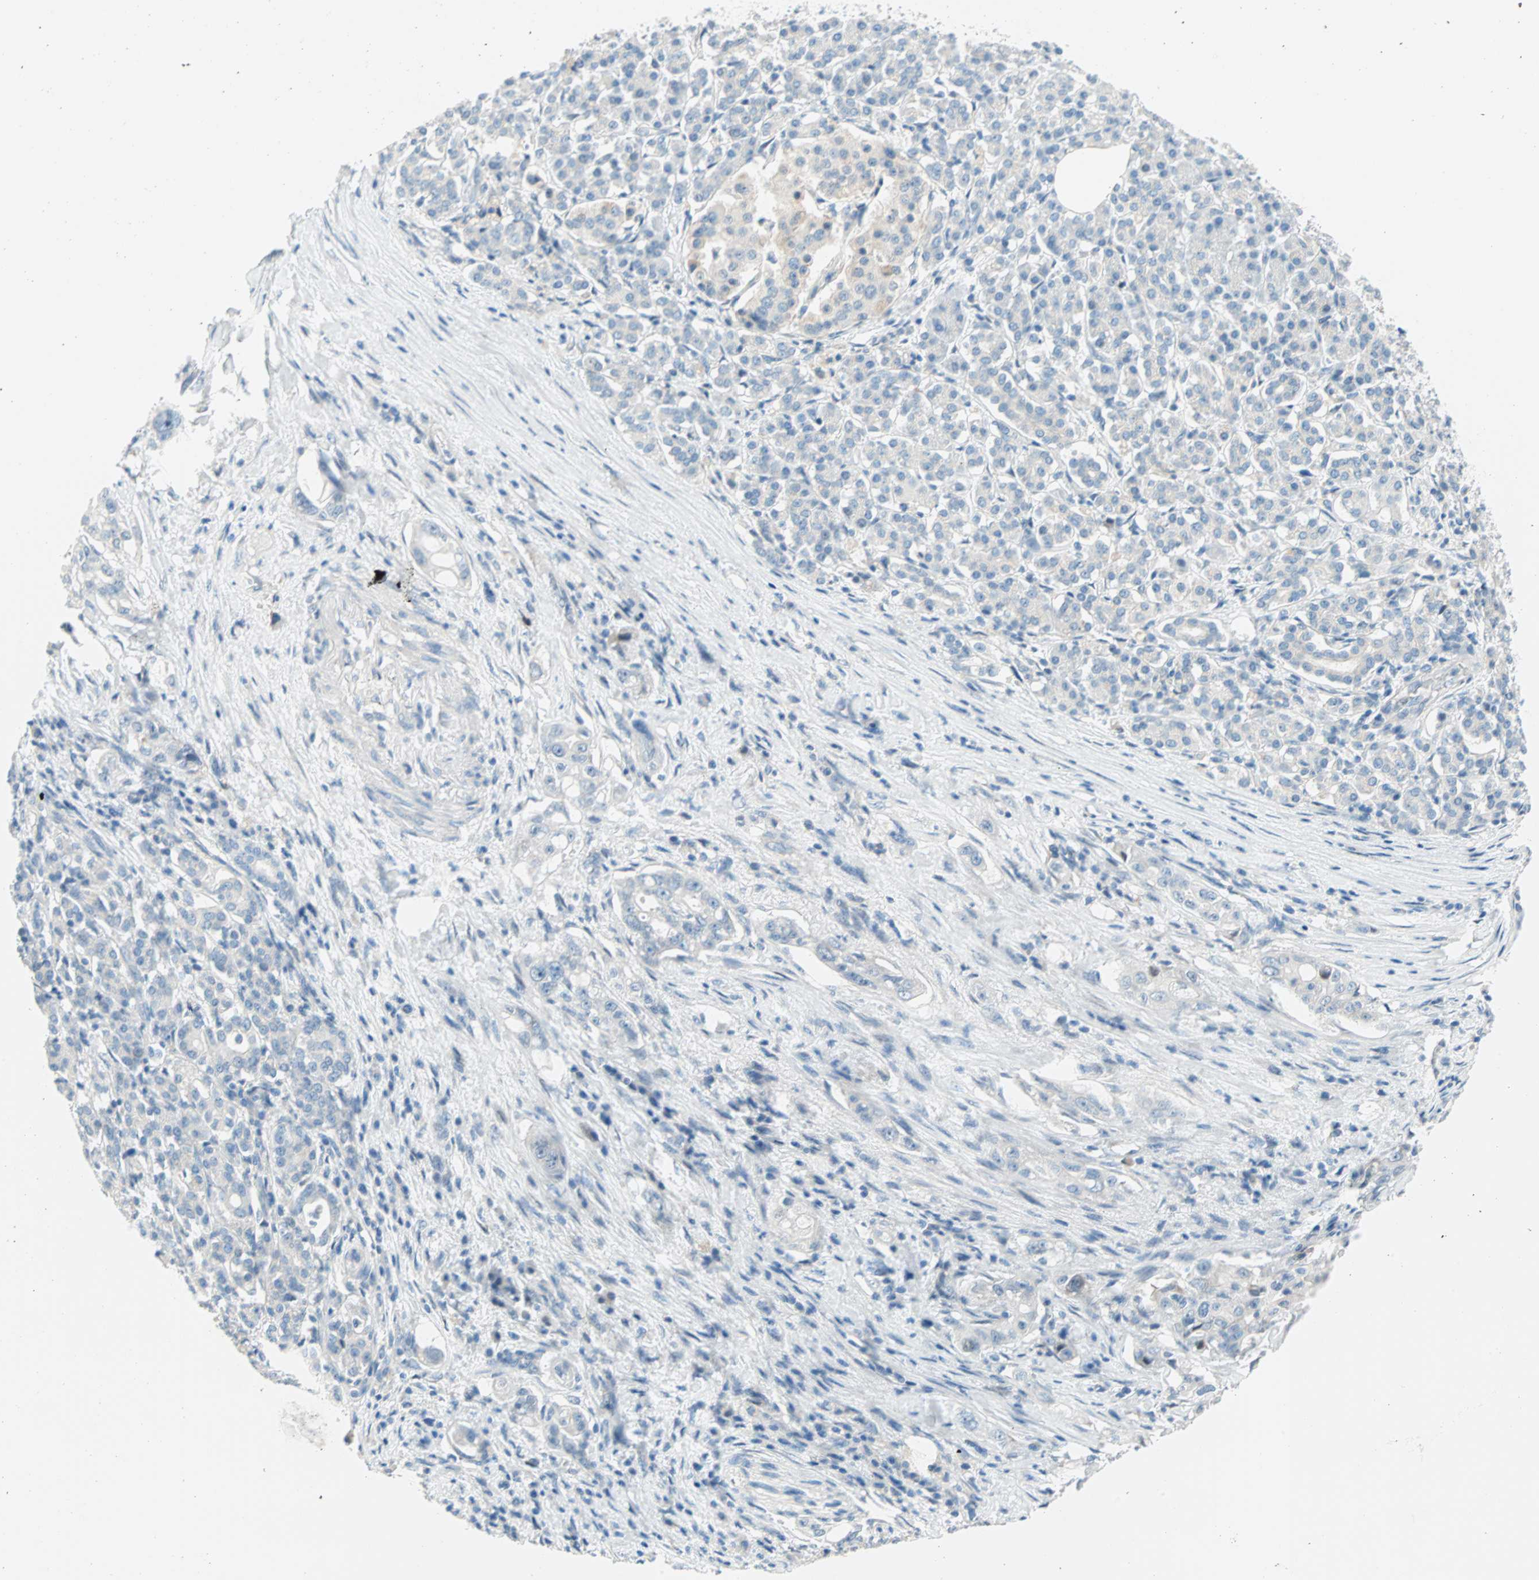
{"staining": {"intensity": "negative", "quantity": "none", "location": "none"}, "tissue": "pancreatic cancer", "cell_type": "Tumor cells", "image_type": "cancer", "snomed": [{"axis": "morphology", "description": "Normal tissue, NOS"}, {"axis": "topography", "description": "Pancreas"}], "caption": "The image demonstrates no staining of tumor cells in pancreatic cancer.", "gene": "TMEM163", "patient": {"sex": "male", "age": 42}}